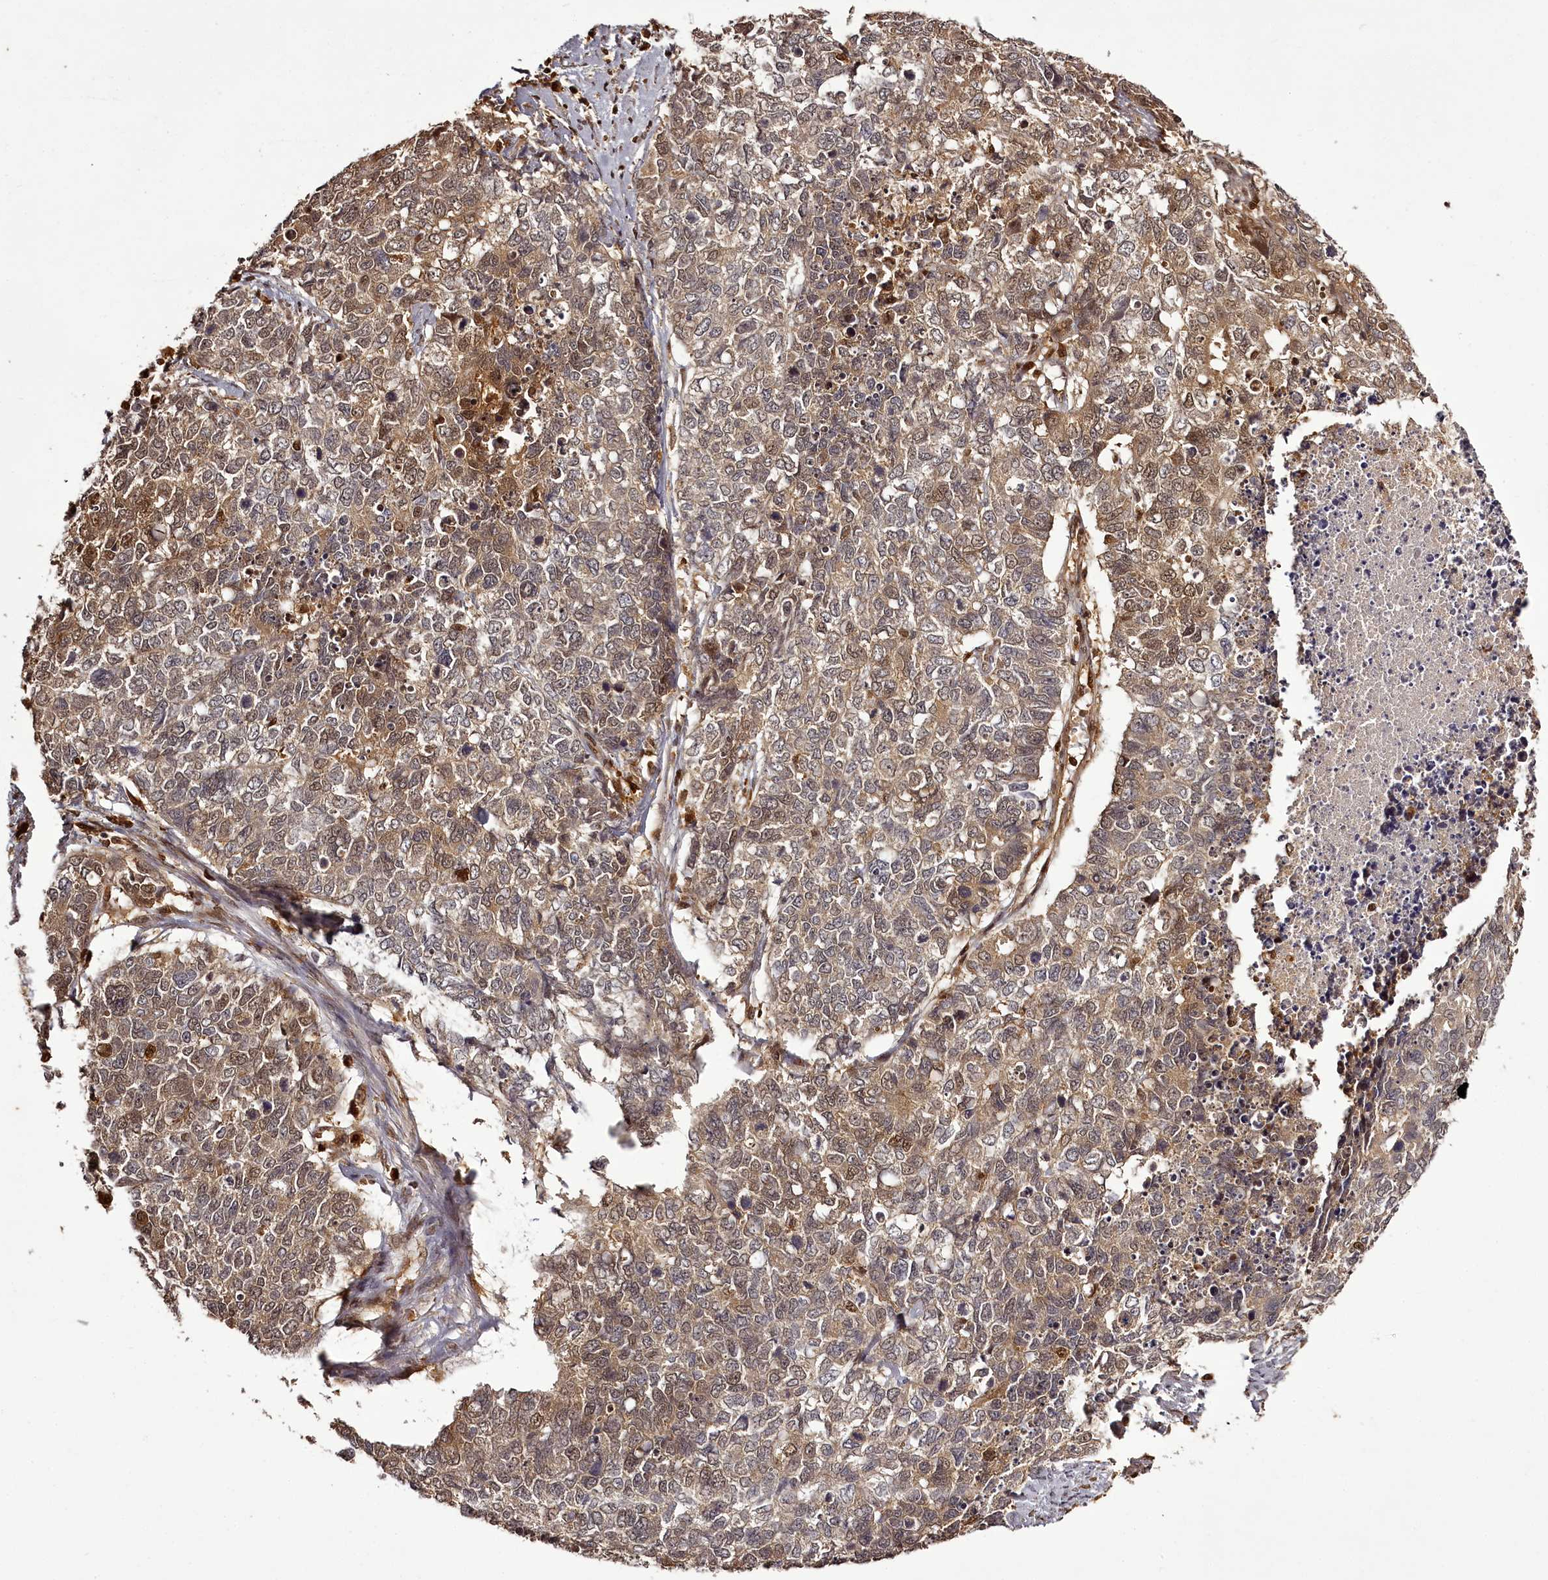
{"staining": {"intensity": "weak", "quantity": ">75%", "location": "cytoplasmic/membranous,nuclear"}, "tissue": "cervical cancer", "cell_type": "Tumor cells", "image_type": "cancer", "snomed": [{"axis": "morphology", "description": "Squamous cell carcinoma, NOS"}, {"axis": "topography", "description": "Cervix"}], "caption": "IHC (DAB (3,3'-diaminobenzidine)) staining of cervical cancer demonstrates weak cytoplasmic/membranous and nuclear protein positivity in approximately >75% of tumor cells.", "gene": "NPRL2", "patient": {"sex": "female", "age": 63}}